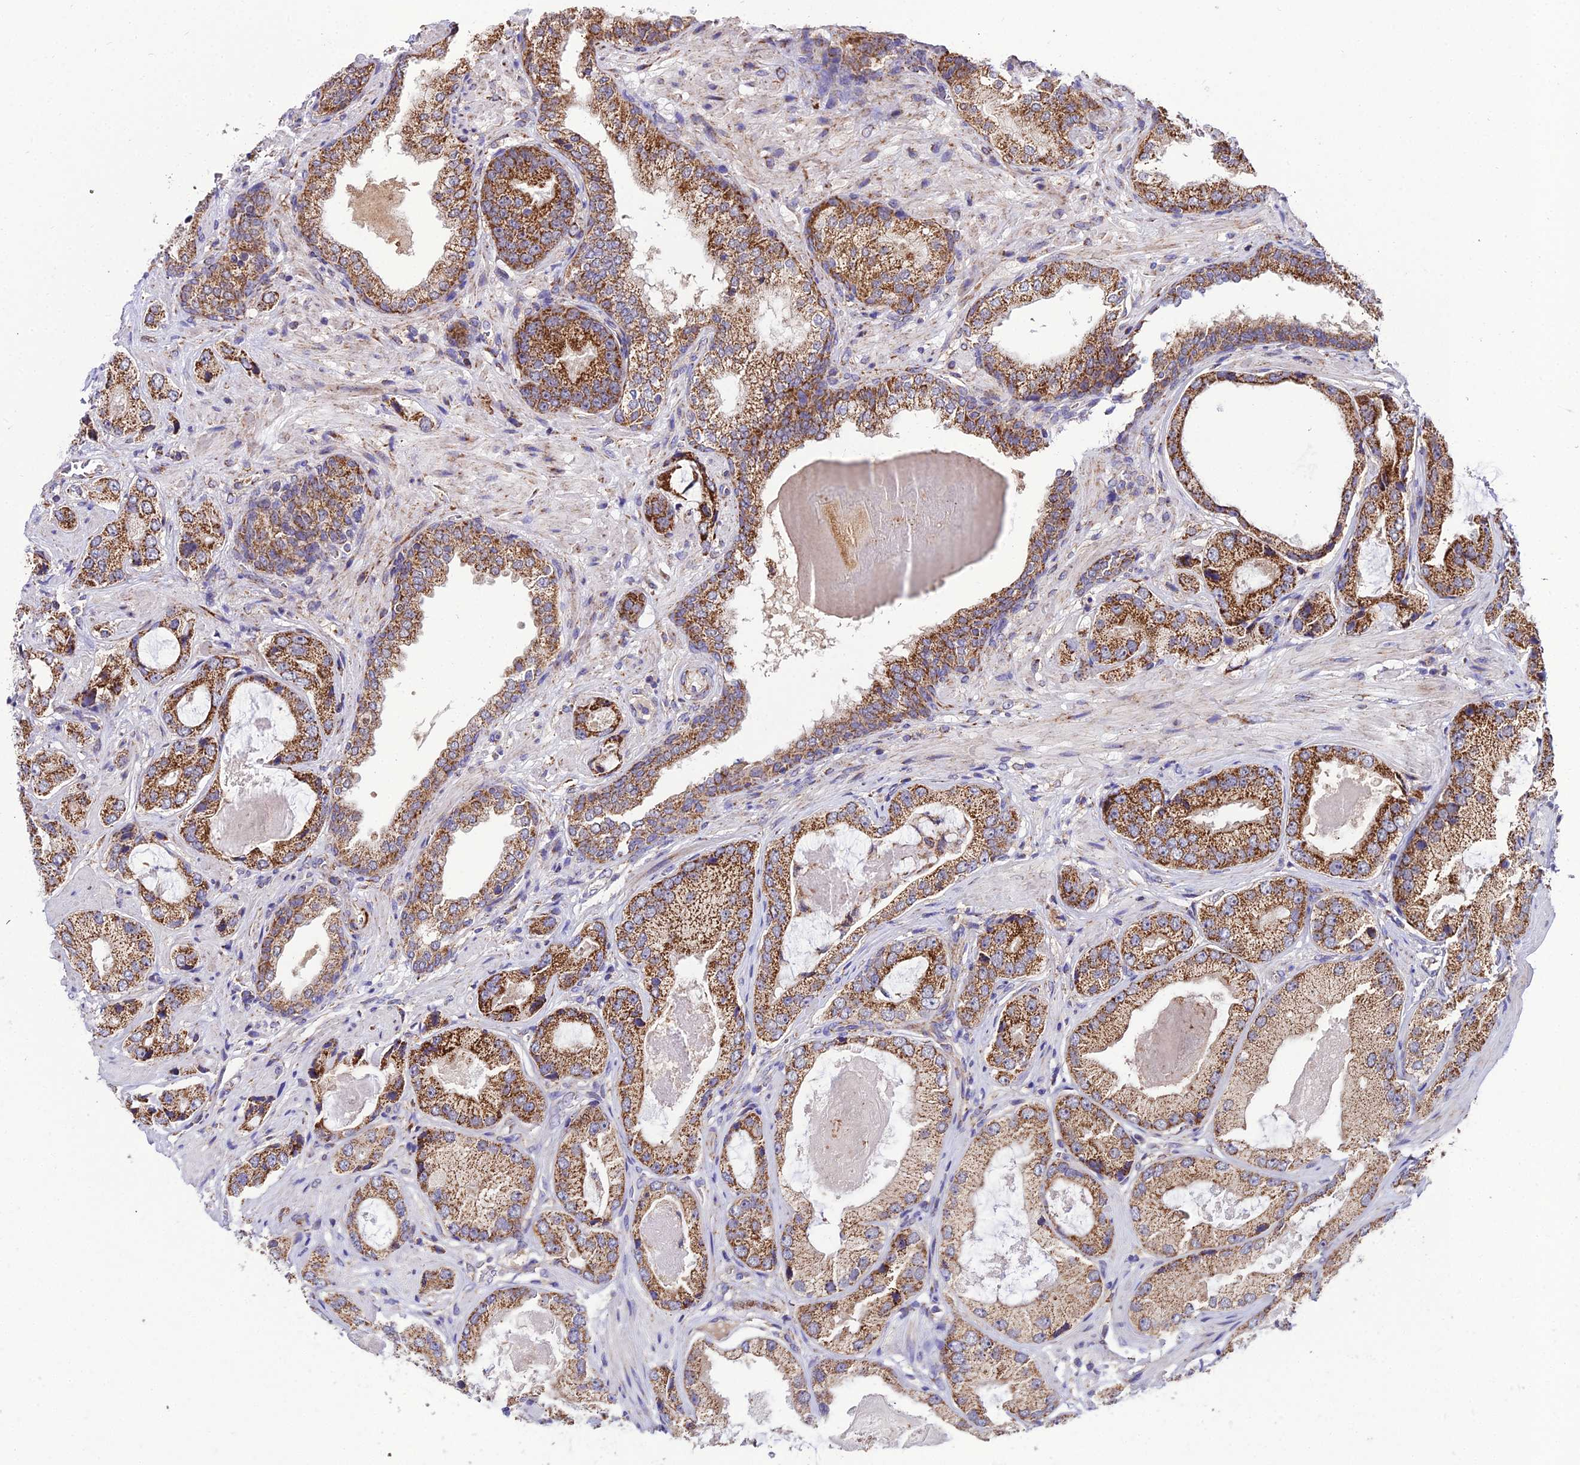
{"staining": {"intensity": "strong", "quantity": ">75%", "location": "cytoplasmic/membranous"}, "tissue": "prostate cancer", "cell_type": "Tumor cells", "image_type": "cancer", "snomed": [{"axis": "morphology", "description": "Adenocarcinoma, High grade"}, {"axis": "topography", "description": "Prostate"}], "caption": "The micrograph displays immunohistochemical staining of prostate cancer (high-grade adenocarcinoma). There is strong cytoplasmic/membranous positivity is appreciated in approximately >75% of tumor cells. The staining was performed using DAB (3,3'-diaminobenzidine) to visualize the protein expression in brown, while the nuclei were stained in blue with hematoxylin (Magnification: 20x).", "gene": "PSMD2", "patient": {"sex": "male", "age": 59}}